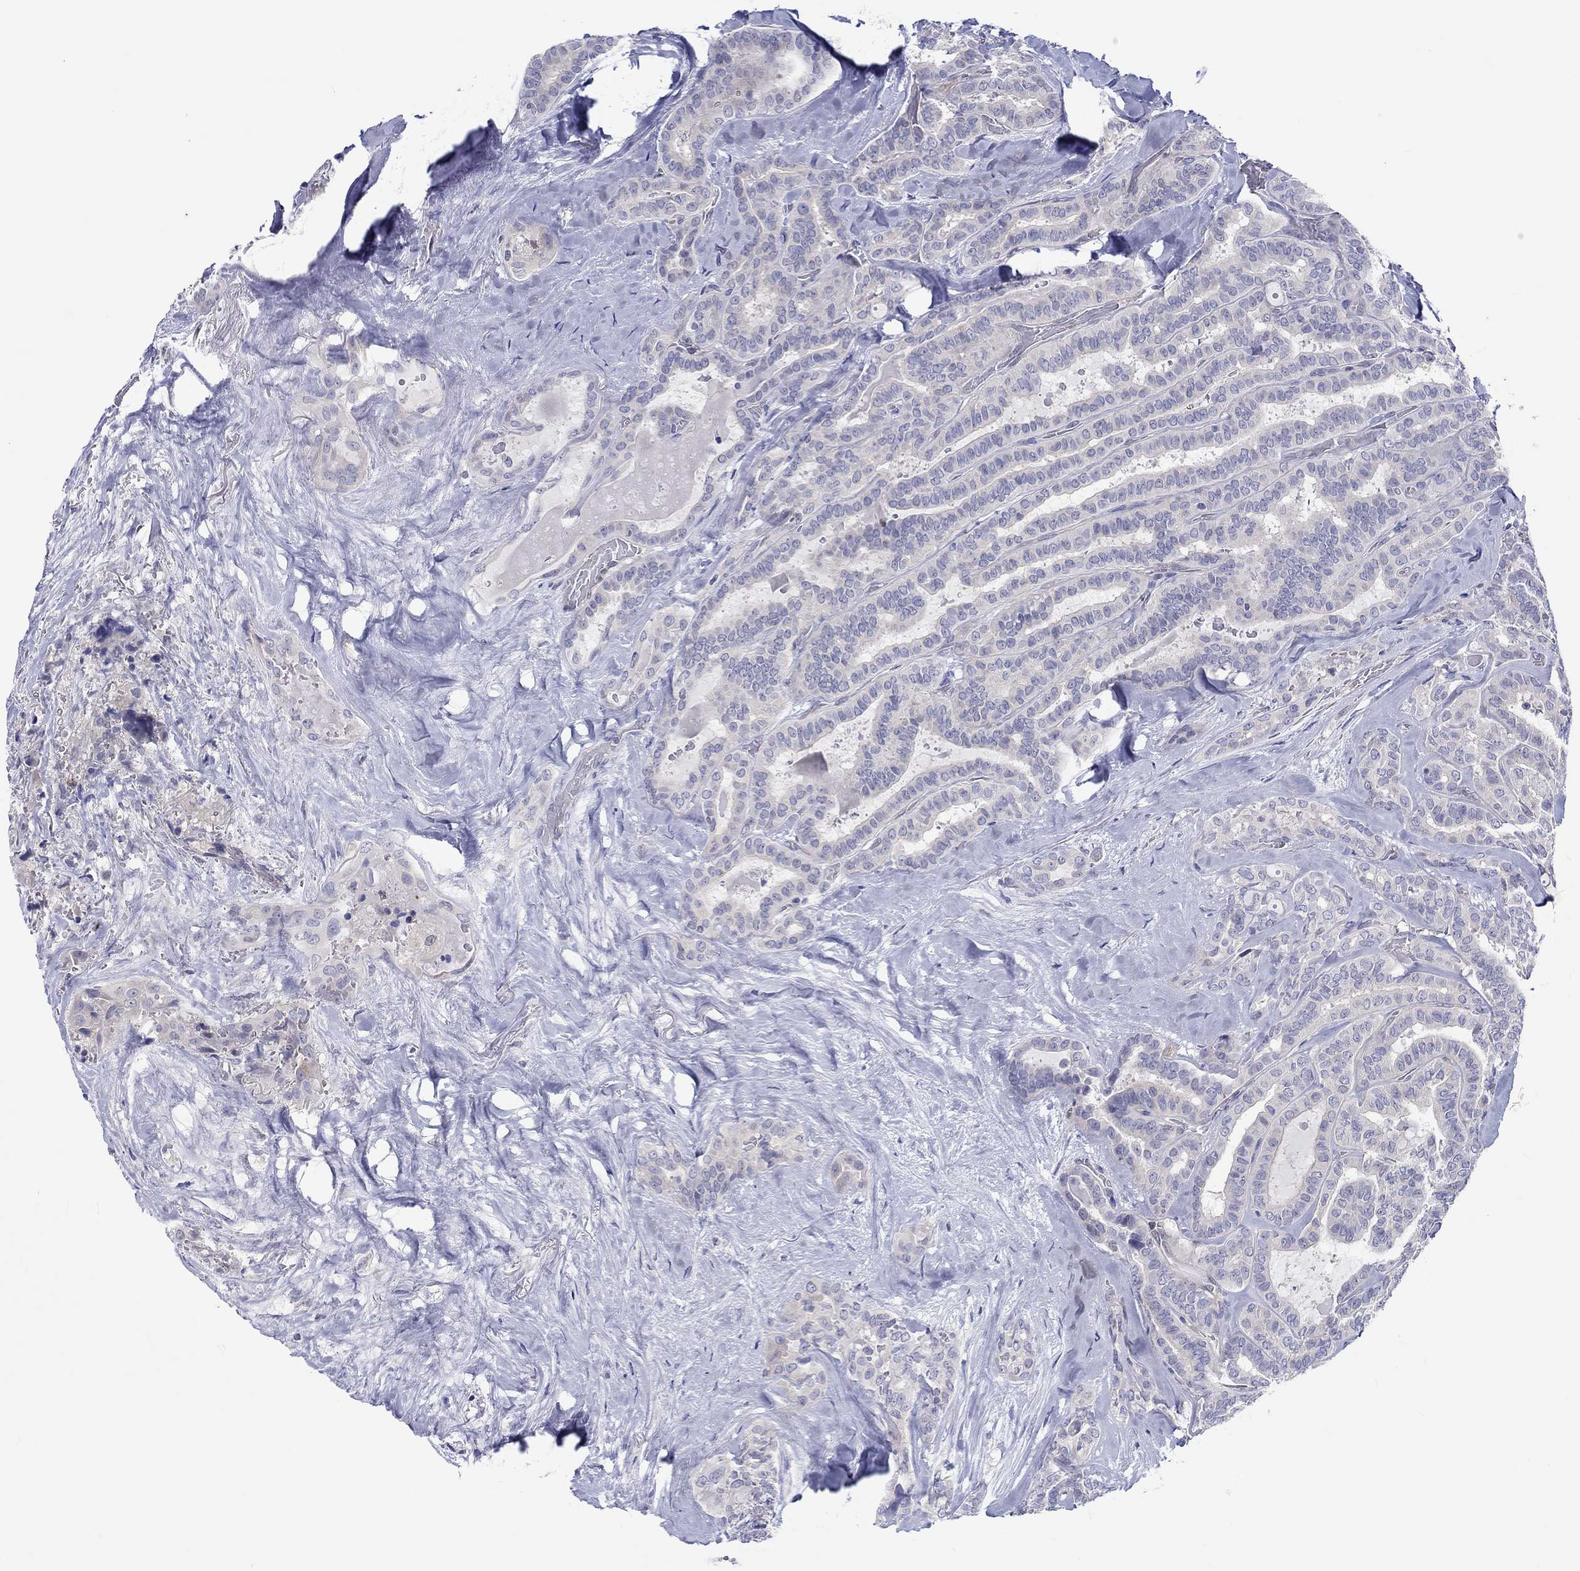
{"staining": {"intensity": "negative", "quantity": "none", "location": "none"}, "tissue": "thyroid cancer", "cell_type": "Tumor cells", "image_type": "cancer", "snomed": [{"axis": "morphology", "description": "Papillary adenocarcinoma, NOS"}, {"axis": "topography", "description": "Thyroid gland"}], "caption": "Tumor cells show no significant positivity in papillary adenocarcinoma (thyroid).", "gene": "ABCG4", "patient": {"sex": "female", "age": 39}}